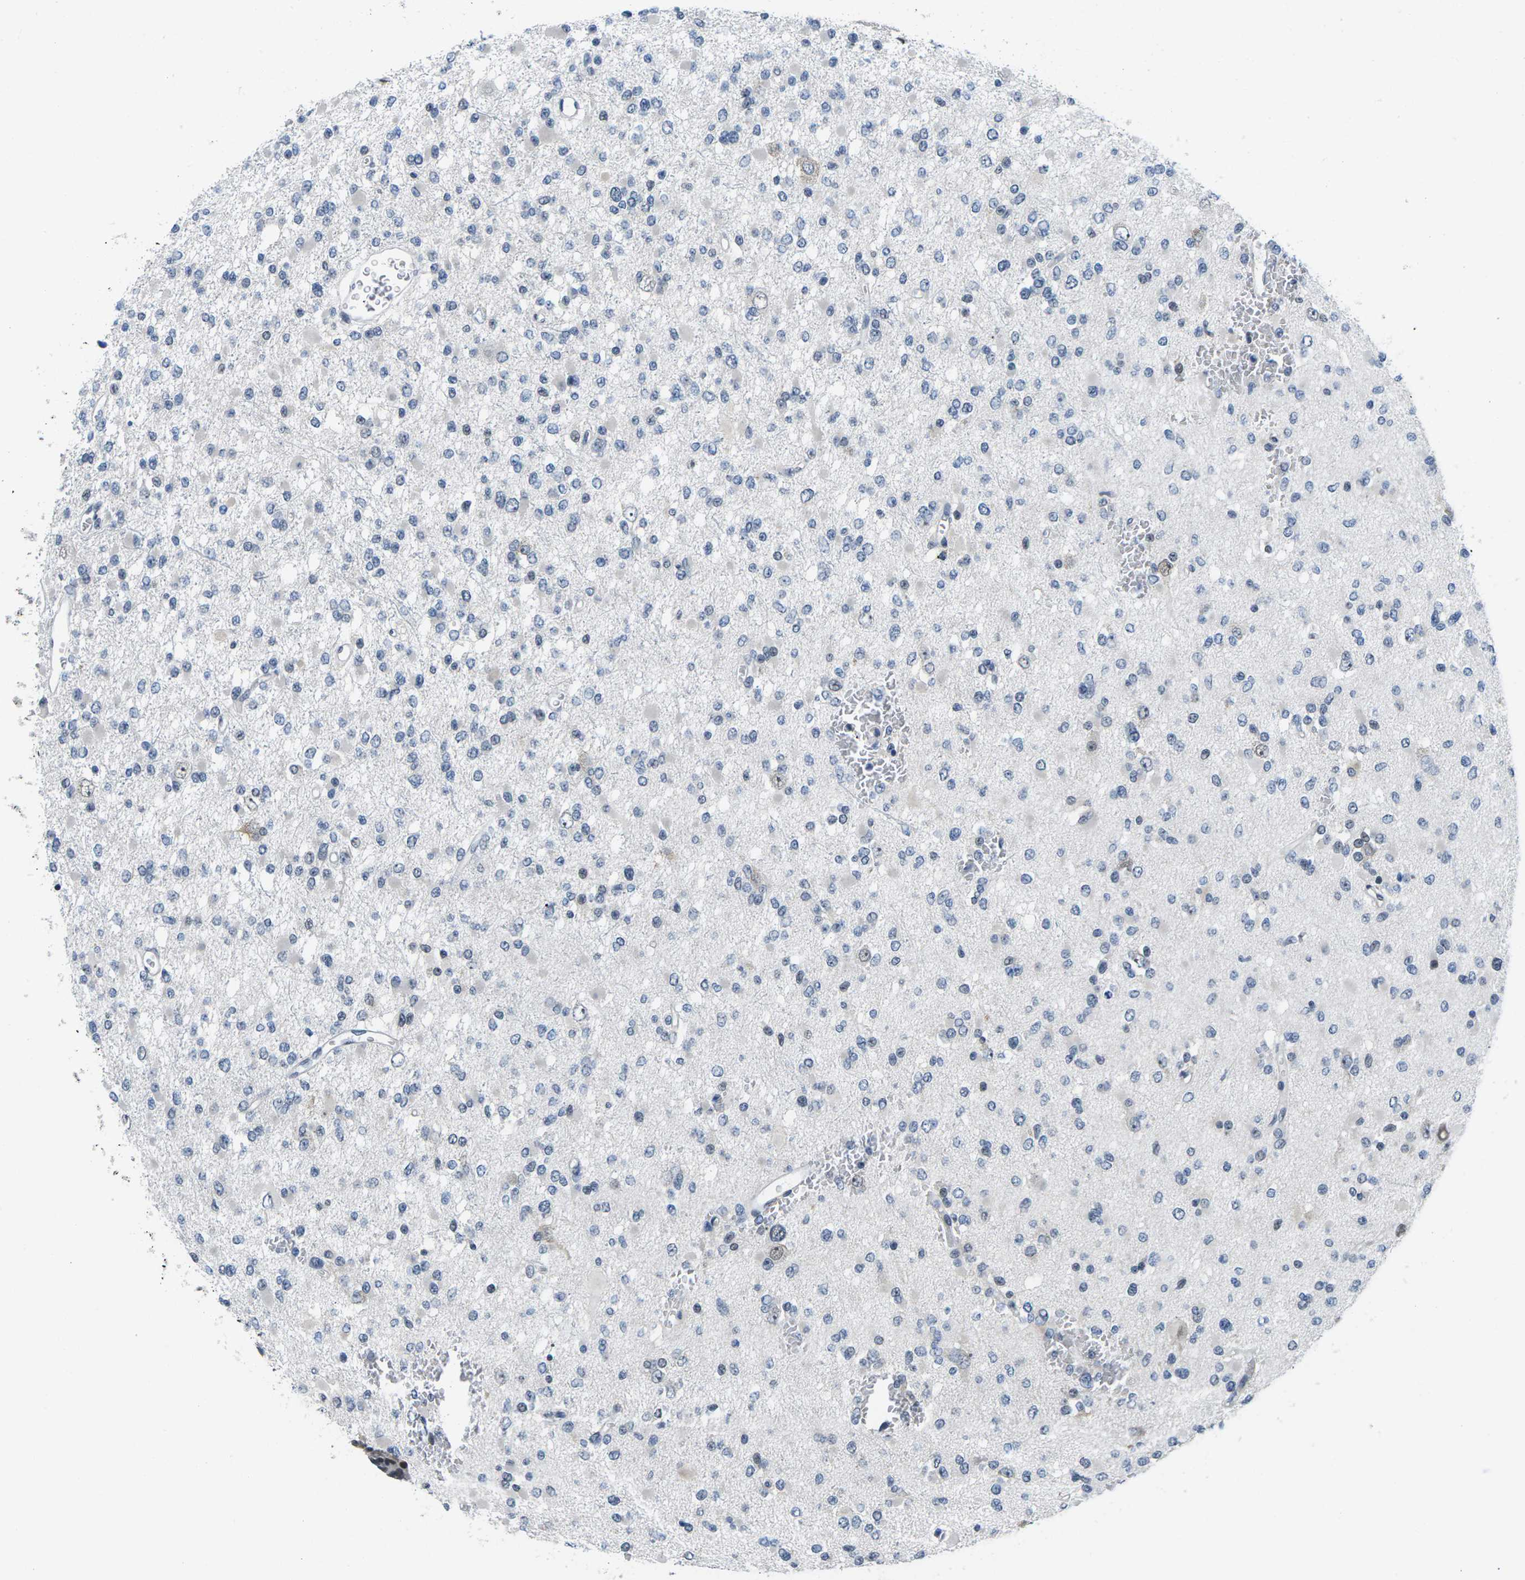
{"staining": {"intensity": "negative", "quantity": "none", "location": "none"}, "tissue": "glioma", "cell_type": "Tumor cells", "image_type": "cancer", "snomed": [{"axis": "morphology", "description": "Glioma, malignant, Low grade"}, {"axis": "topography", "description": "Brain"}], "caption": "Tumor cells are negative for protein expression in human malignant glioma (low-grade).", "gene": "NSRP1", "patient": {"sex": "female", "age": 22}}